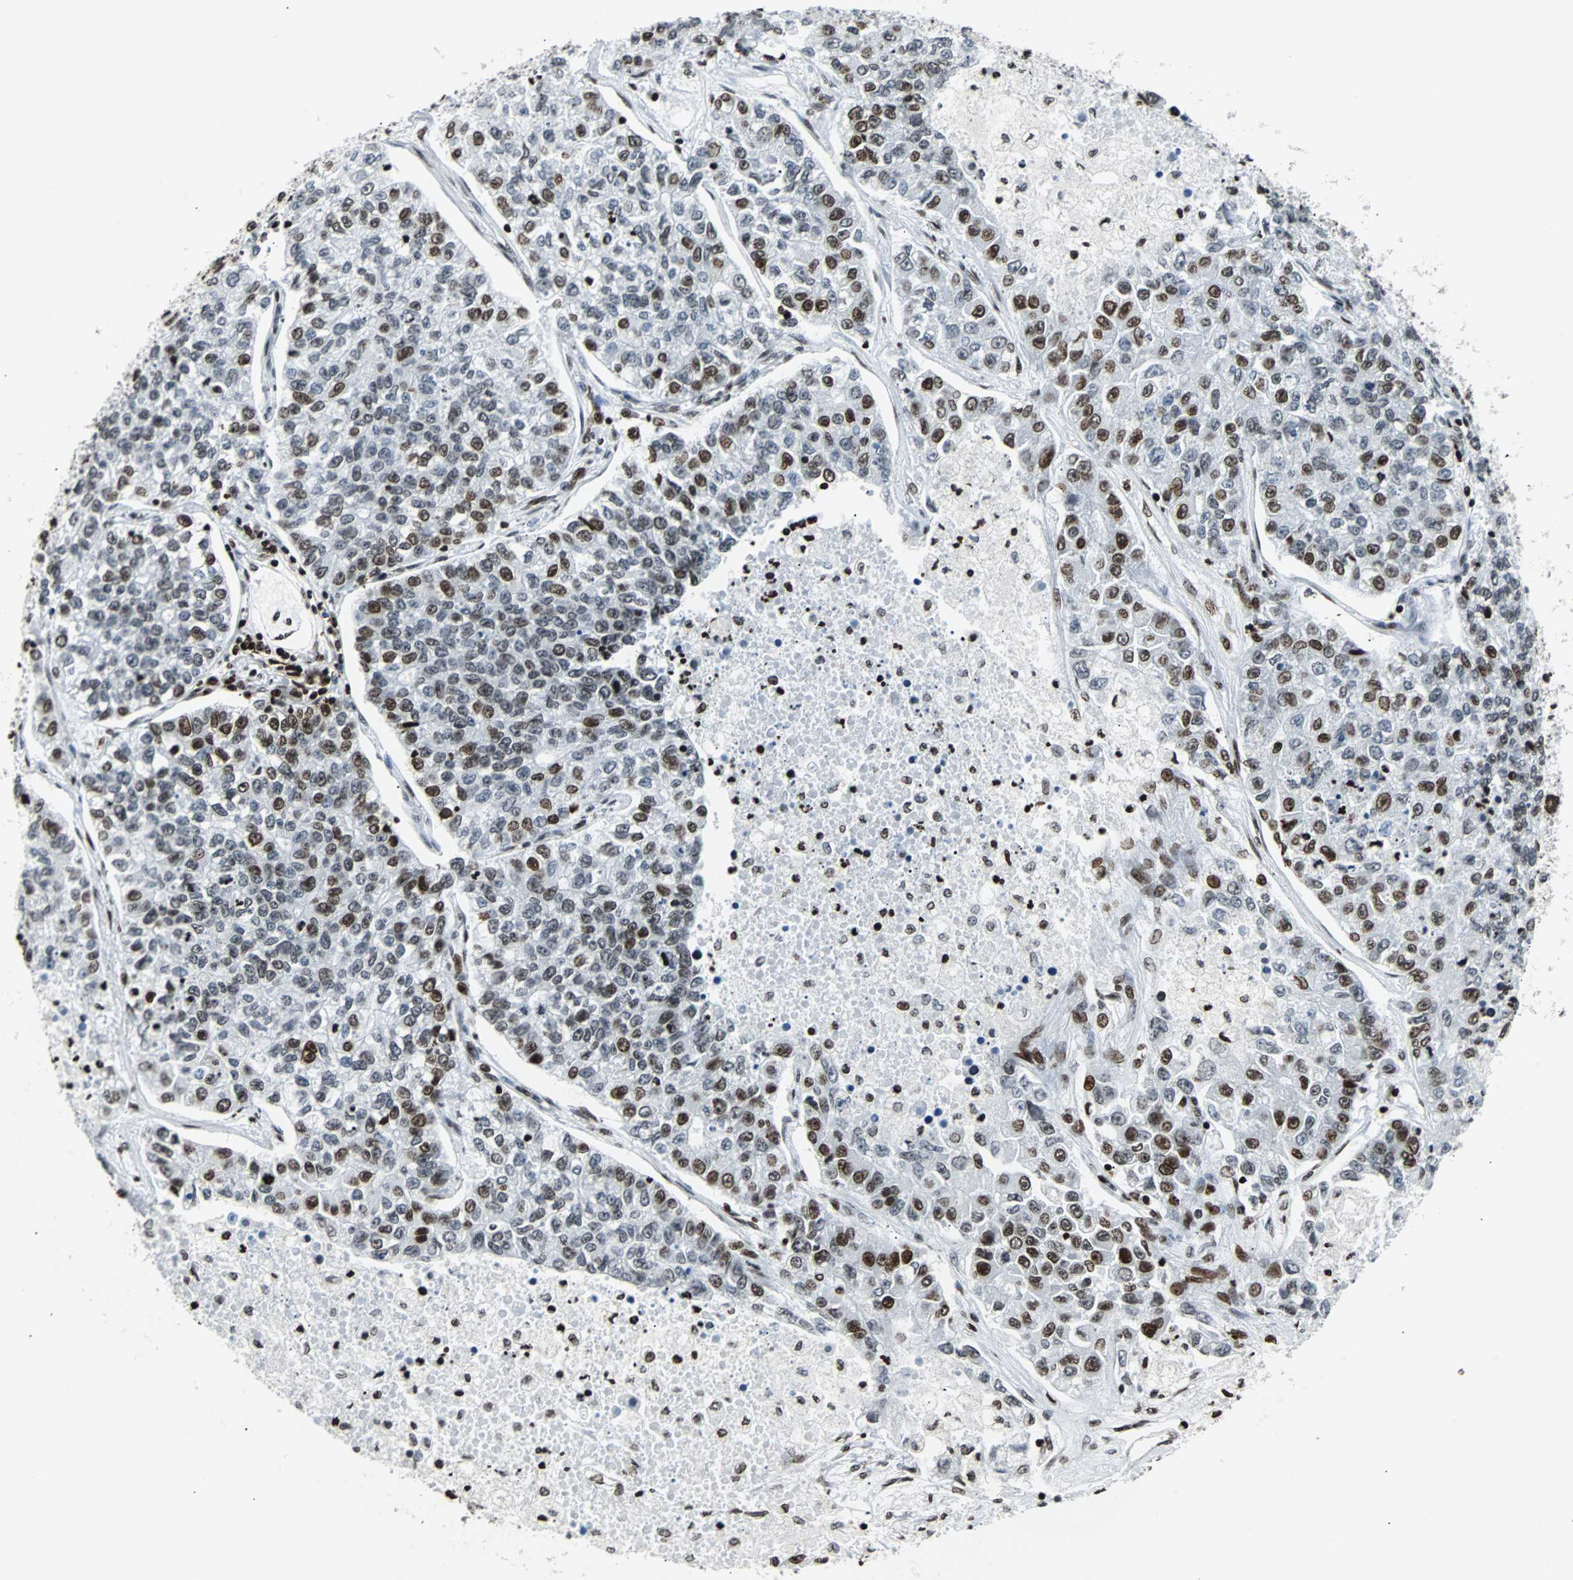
{"staining": {"intensity": "moderate", "quantity": "25%-75%", "location": "nuclear"}, "tissue": "lung cancer", "cell_type": "Tumor cells", "image_type": "cancer", "snomed": [{"axis": "morphology", "description": "Adenocarcinoma, NOS"}, {"axis": "topography", "description": "Lung"}], "caption": "Lung adenocarcinoma tissue demonstrates moderate nuclear staining in about 25%-75% of tumor cells, visualized by immunohistochemistry. The protein of interest is shown in brown color, while the nuclei are stained blue.", "gene": "ZNF131", "patient": {"sex": "male", "age": 49}}